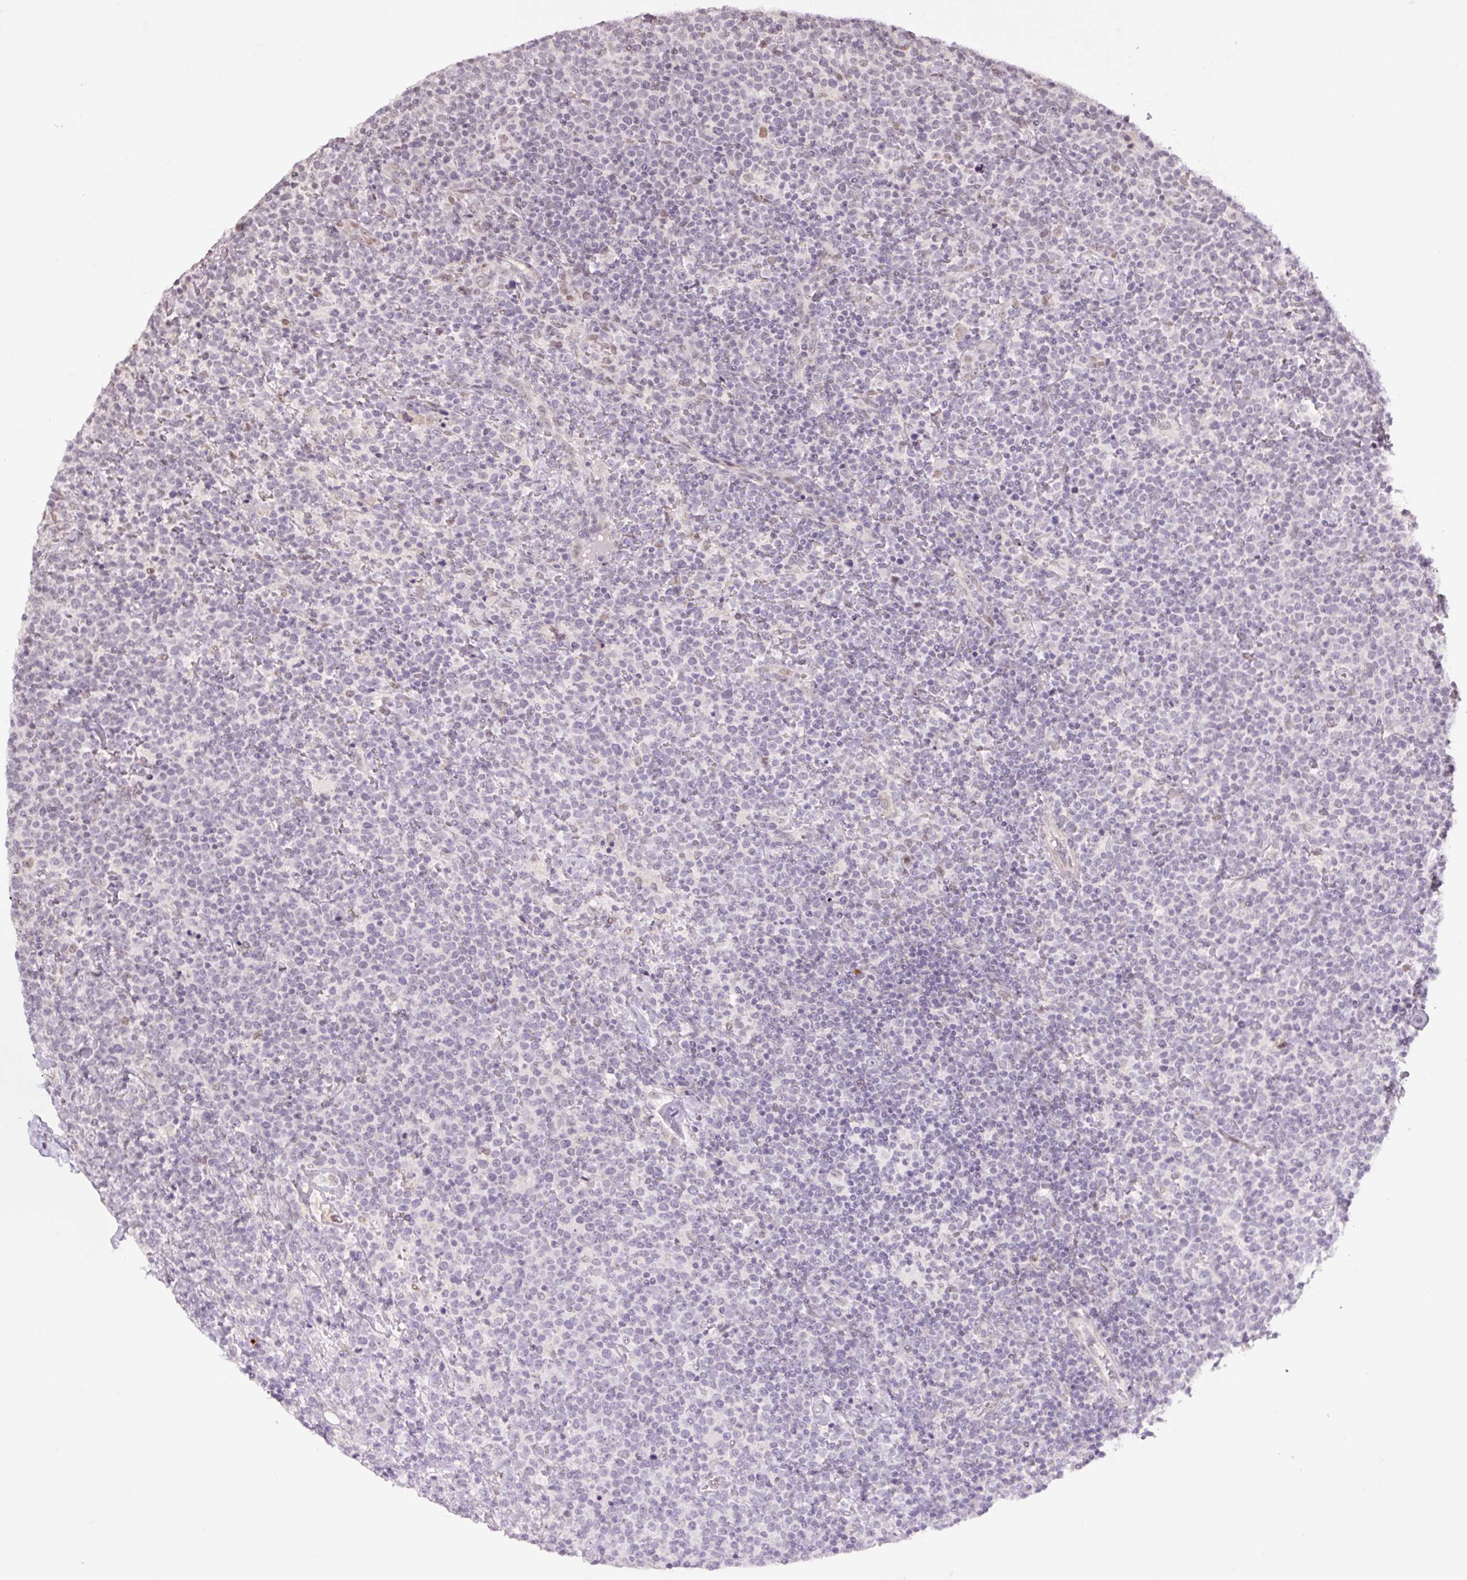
{"staining": {"intensity": "moderate", "quantity": "<25%", "location": "nuclear"}, "tissue": "lymphoma", "cell_type": "Tumor cells", "image_type": "cancer", "snomed": [{"axis": "morphology", "description": "Malignant lymphoma, non-Hodgkin's type, High grade"}, {"axis": "topography", "description": "Lymph node"}], "caption": "IHC of human high-grade malignant lymphoma, non-Hodgkin's type exhibits low levels of moderate nuclear staining in about <25% of tumor cells. The staining is performed using DAB brown chromogen to label protein expression. The nuclei are counter-stained blue using hematoxylin.", "gene": "TCFL5", "patient": {"sex": "male", "age": 61}}